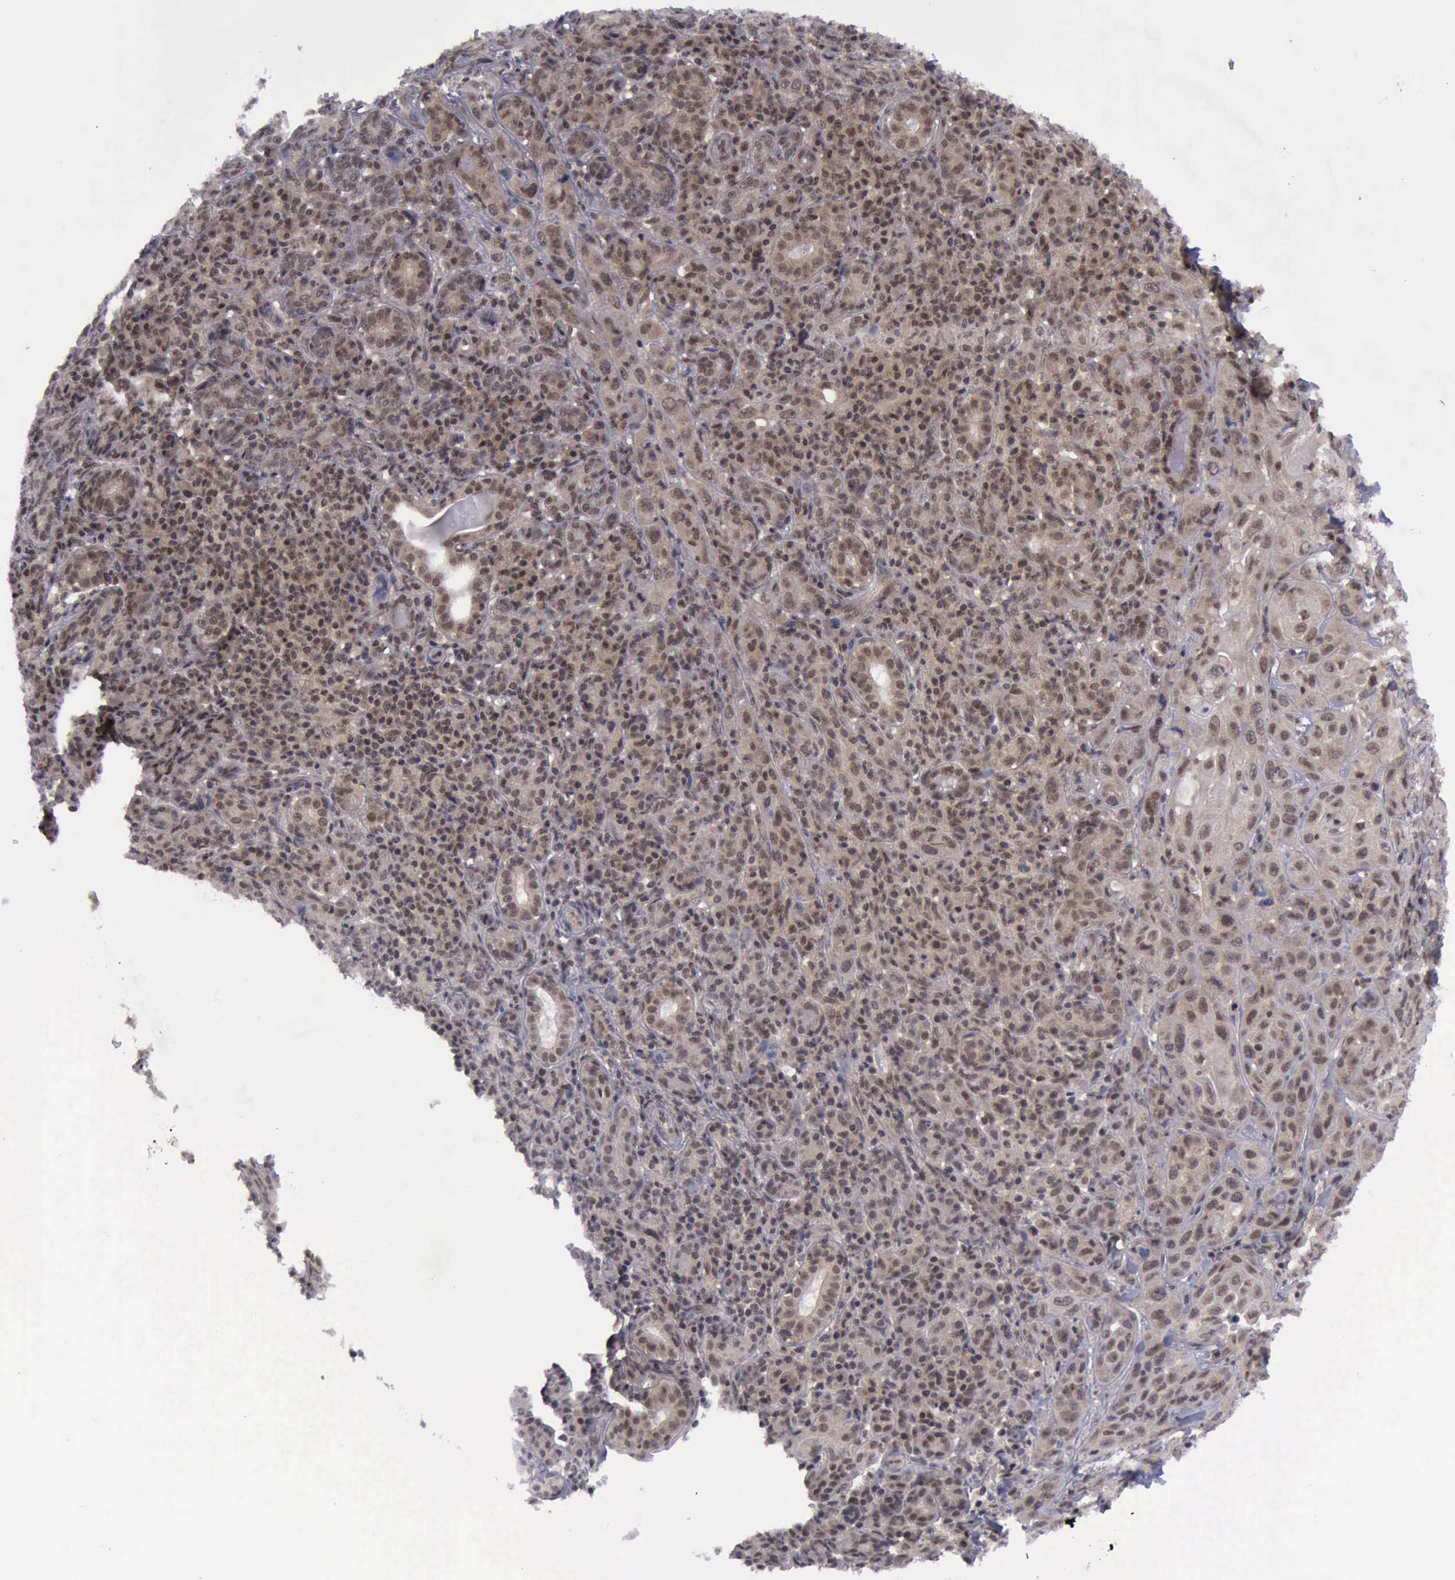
{"staining": {"intensity": "moderate", "quantity": ">75%", "location": "cytoplasmic/membranous,nuclear"}, "tissue": "skin cancer", "cell_type": "Tumor cells", "image_type": "cancer", "snomed": [{"axis": "morphology", "description": "Squamous cell carcinoma, NOS"}, {"axis": "topography", "description": "Skin"}], "caption": "This histopathology image displays immunohistochemistry (IHC) staining of skin cancer (squamous cell carcinoma), with medium moderate cytoplasmic/membranous and nuclear expression in approximately >75% of tumor cells.", "gene": "ATM", "patient": {"sex": "male", "age": 84}}